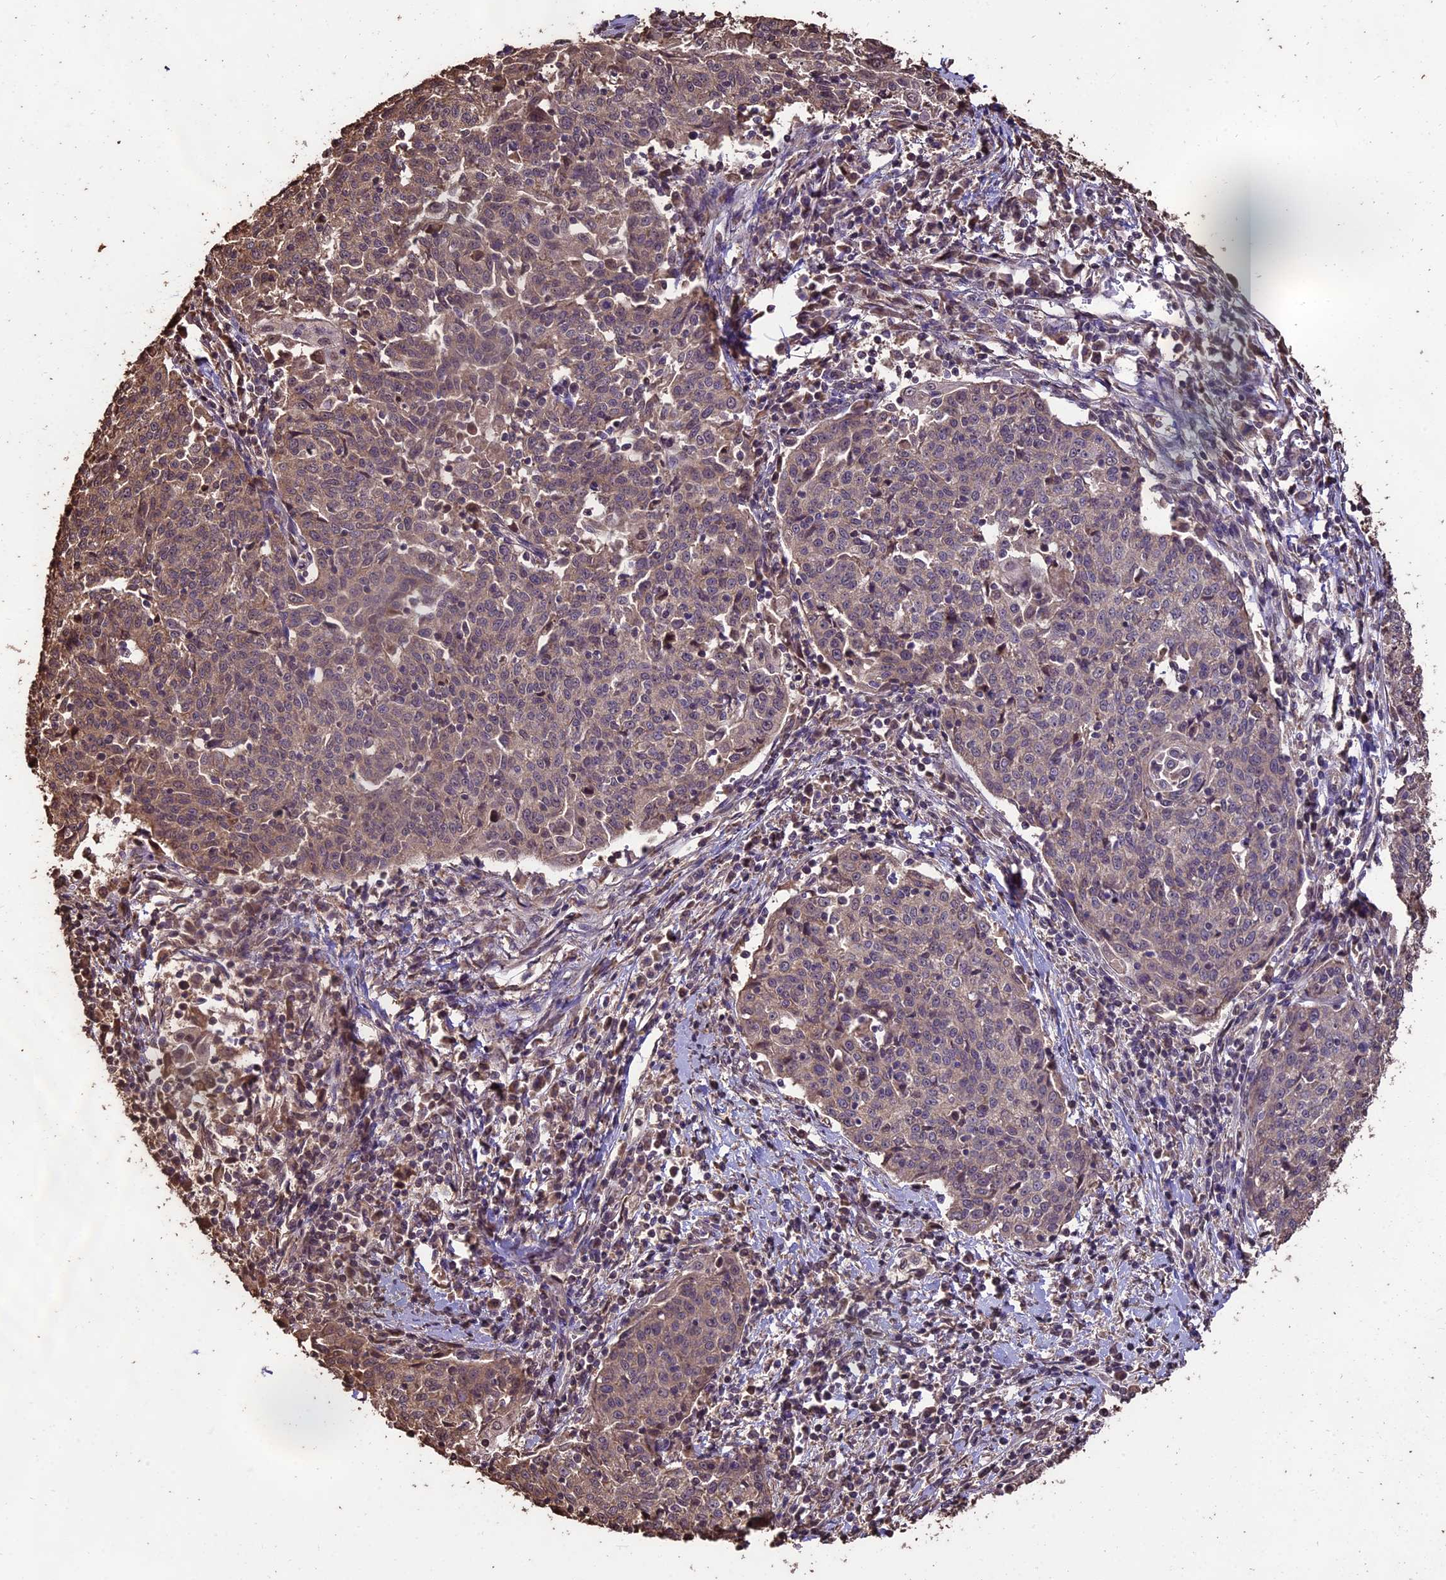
{"staining": {"intensity": "weak", "quantity": ">75%", "location": "cytoplasmic/membranous"}, "tissue": "cervical cancer", "cell_type": "Tumor cells", "image_type": "cancer", "snomed": [{"axis": "morphology", "description": "Squamous cell carcinoma, NOS"}, {"axis": "topography", "description": "Cervix"}], "caption": "The immunohistochemical stain shows weak cytoplasmic/membranous expression in tumor cells of squamous cell carcinoma (cervical) tissue.", "gene": "PGPEP1L", "patient": {"sex": "female", "age": 48}}